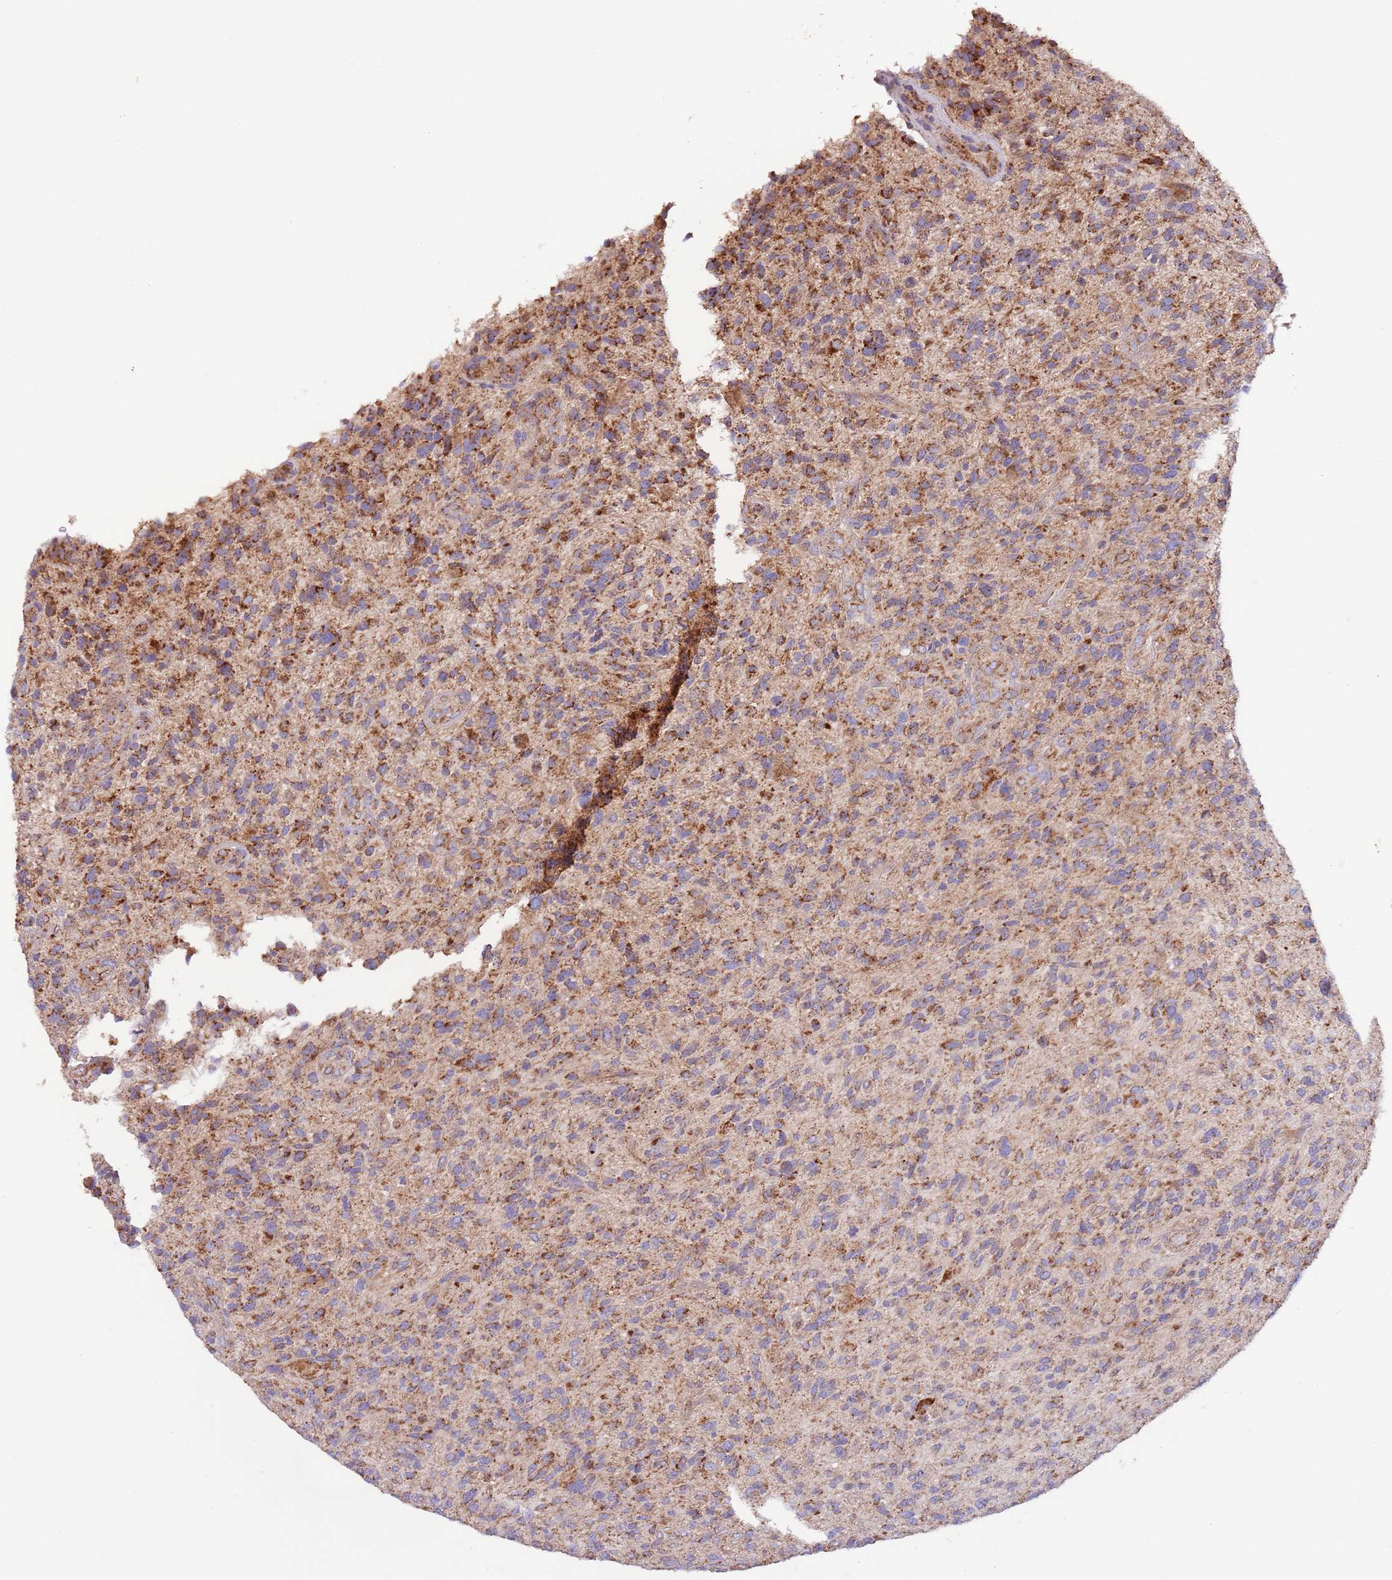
{"staining": {"intensity": "moderate", "quantity": ">75%", "location": "cytoplasmic/membranous"}, "tissue": "glioma", "cell_type": "Tumor cells", "image_type": "cancer", "snomed": [{"axis": "morphology", "description": "Glioma, malignant, High grade"}, {"axis": "topography", "description": "Brain"}], "caption": "Protein analysis of malignant glioma (high-grade) tissue displays moderate cytoplasmic/membranous expression in about >75% of tumor cells.", "gene": "DNAJA3", "patient": {"sex": "male", "age": 47}}